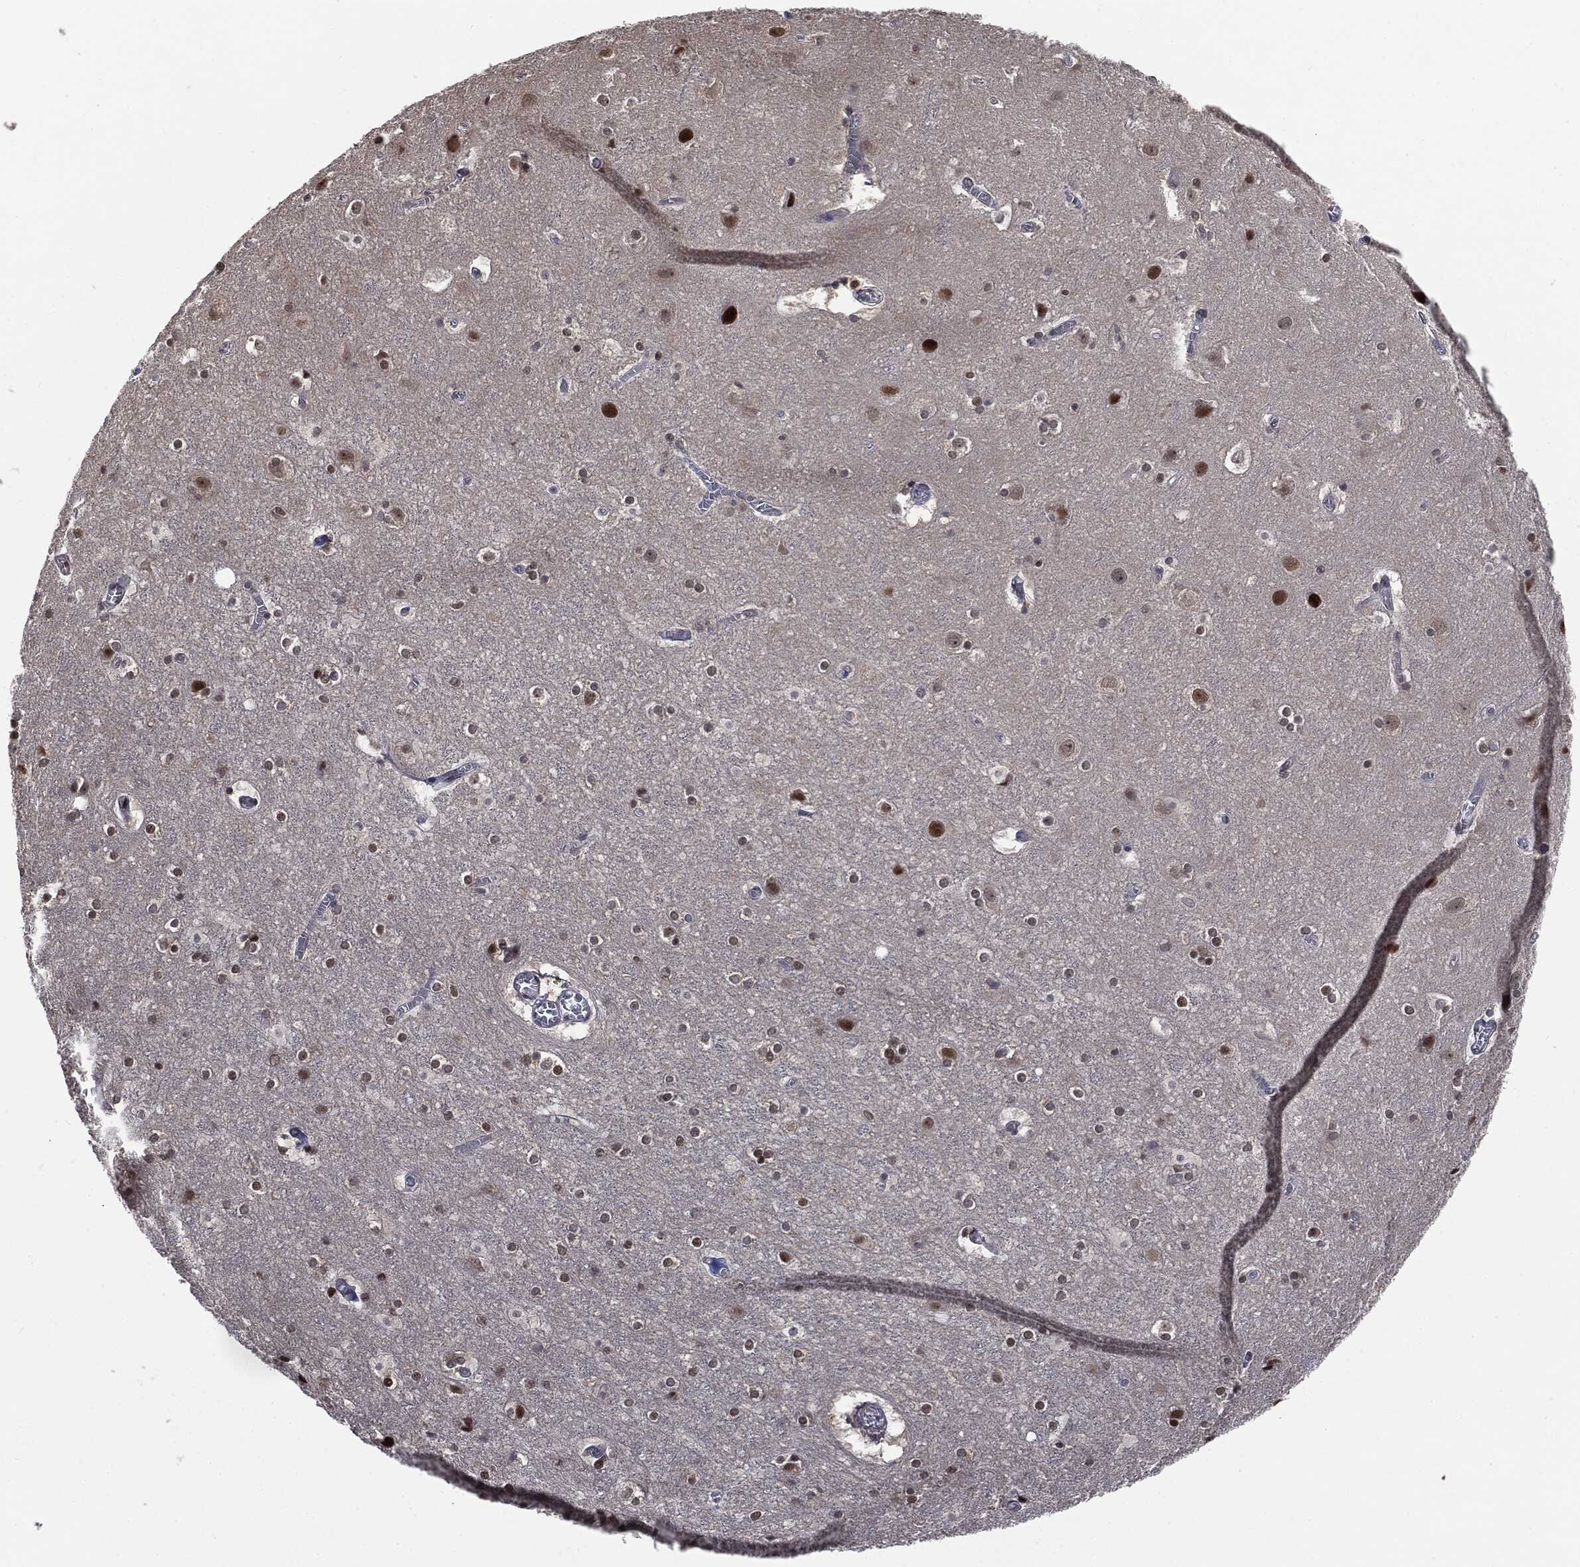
{"staining": {"intensity": "negative", "quantity": "none", "location": "none"}, "tissue": "cerebral cortex", "cell_type": "Endothelial cells", "image_type": "normal", "snomed": [{"axis": "morphology", "description": "Normal tissue, NOS"}, {"axis": "topography", "description": "Cerebral cortex"}], "caption": "Immunohistochemistry (IHC) micrograph of benign cerebral cortex: human cerebral cortex stained with DAB (3,3'-diaminobenzidine) demonstrates no significant protein expression in endothelial cells.", "gene": "SHLD2", "patient": {"sex": "male", "age": 59}}